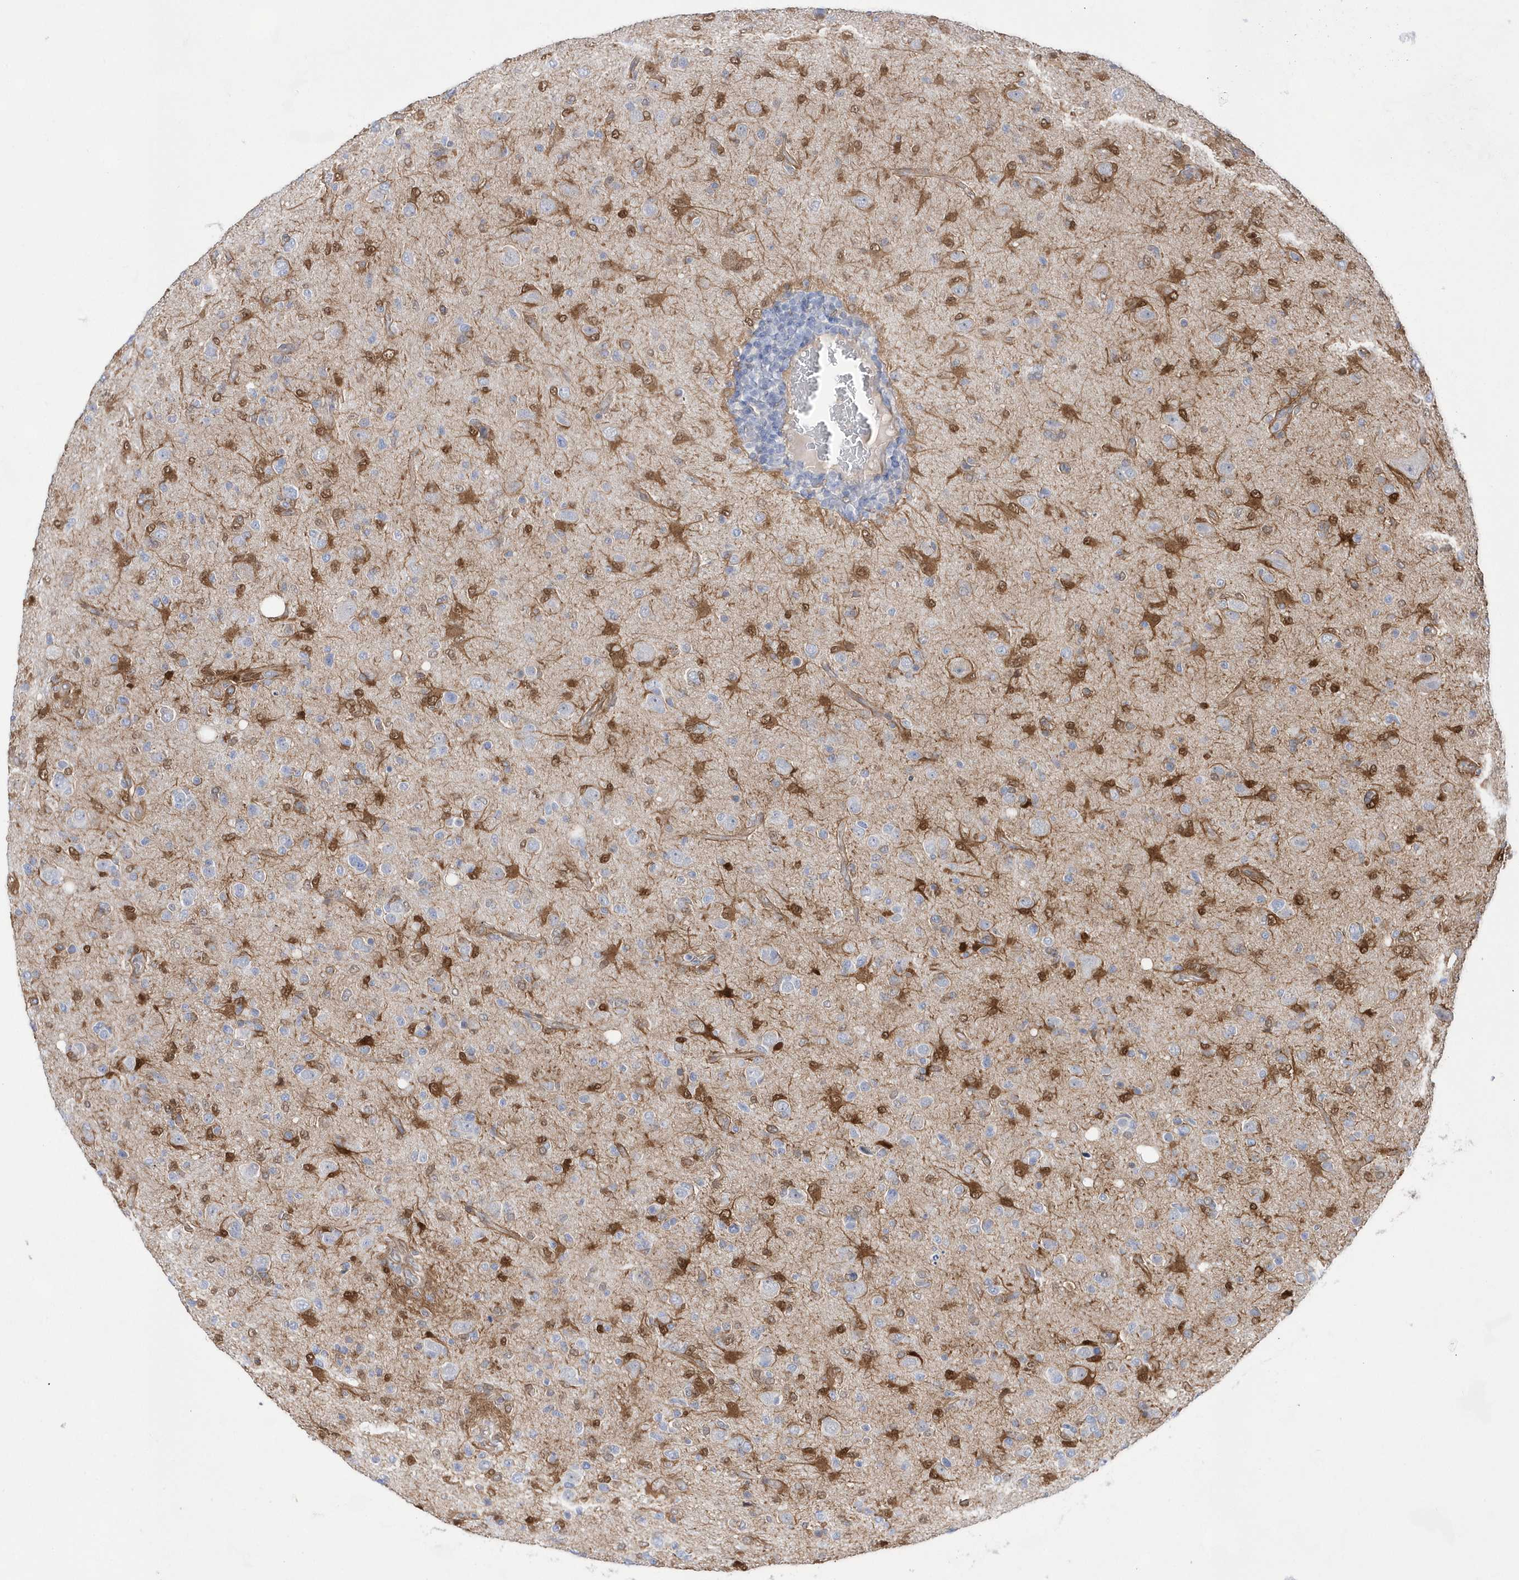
{"staining": {"intensity": "negative", "quantity": "none", "location": "none"}, "tissue": "glioma", "cell_type": "Tumor cells", "image_type": "cancer", "snomed": [{"axis": "morphology", "description": "Glioma, malignant, High grade"}, {"axis": "topography", "description": "Brain"}], "caption": "Protein analysis of glioma demonstrates no significant expression in tumor cells. The staining is performed using DAB (3,3'-diaminobenzidine) brown chromogen with nuclei counter-stained in using hematoxylin.", "gene": "BDH2", "patient": {"sex": "female", "age": 57}}